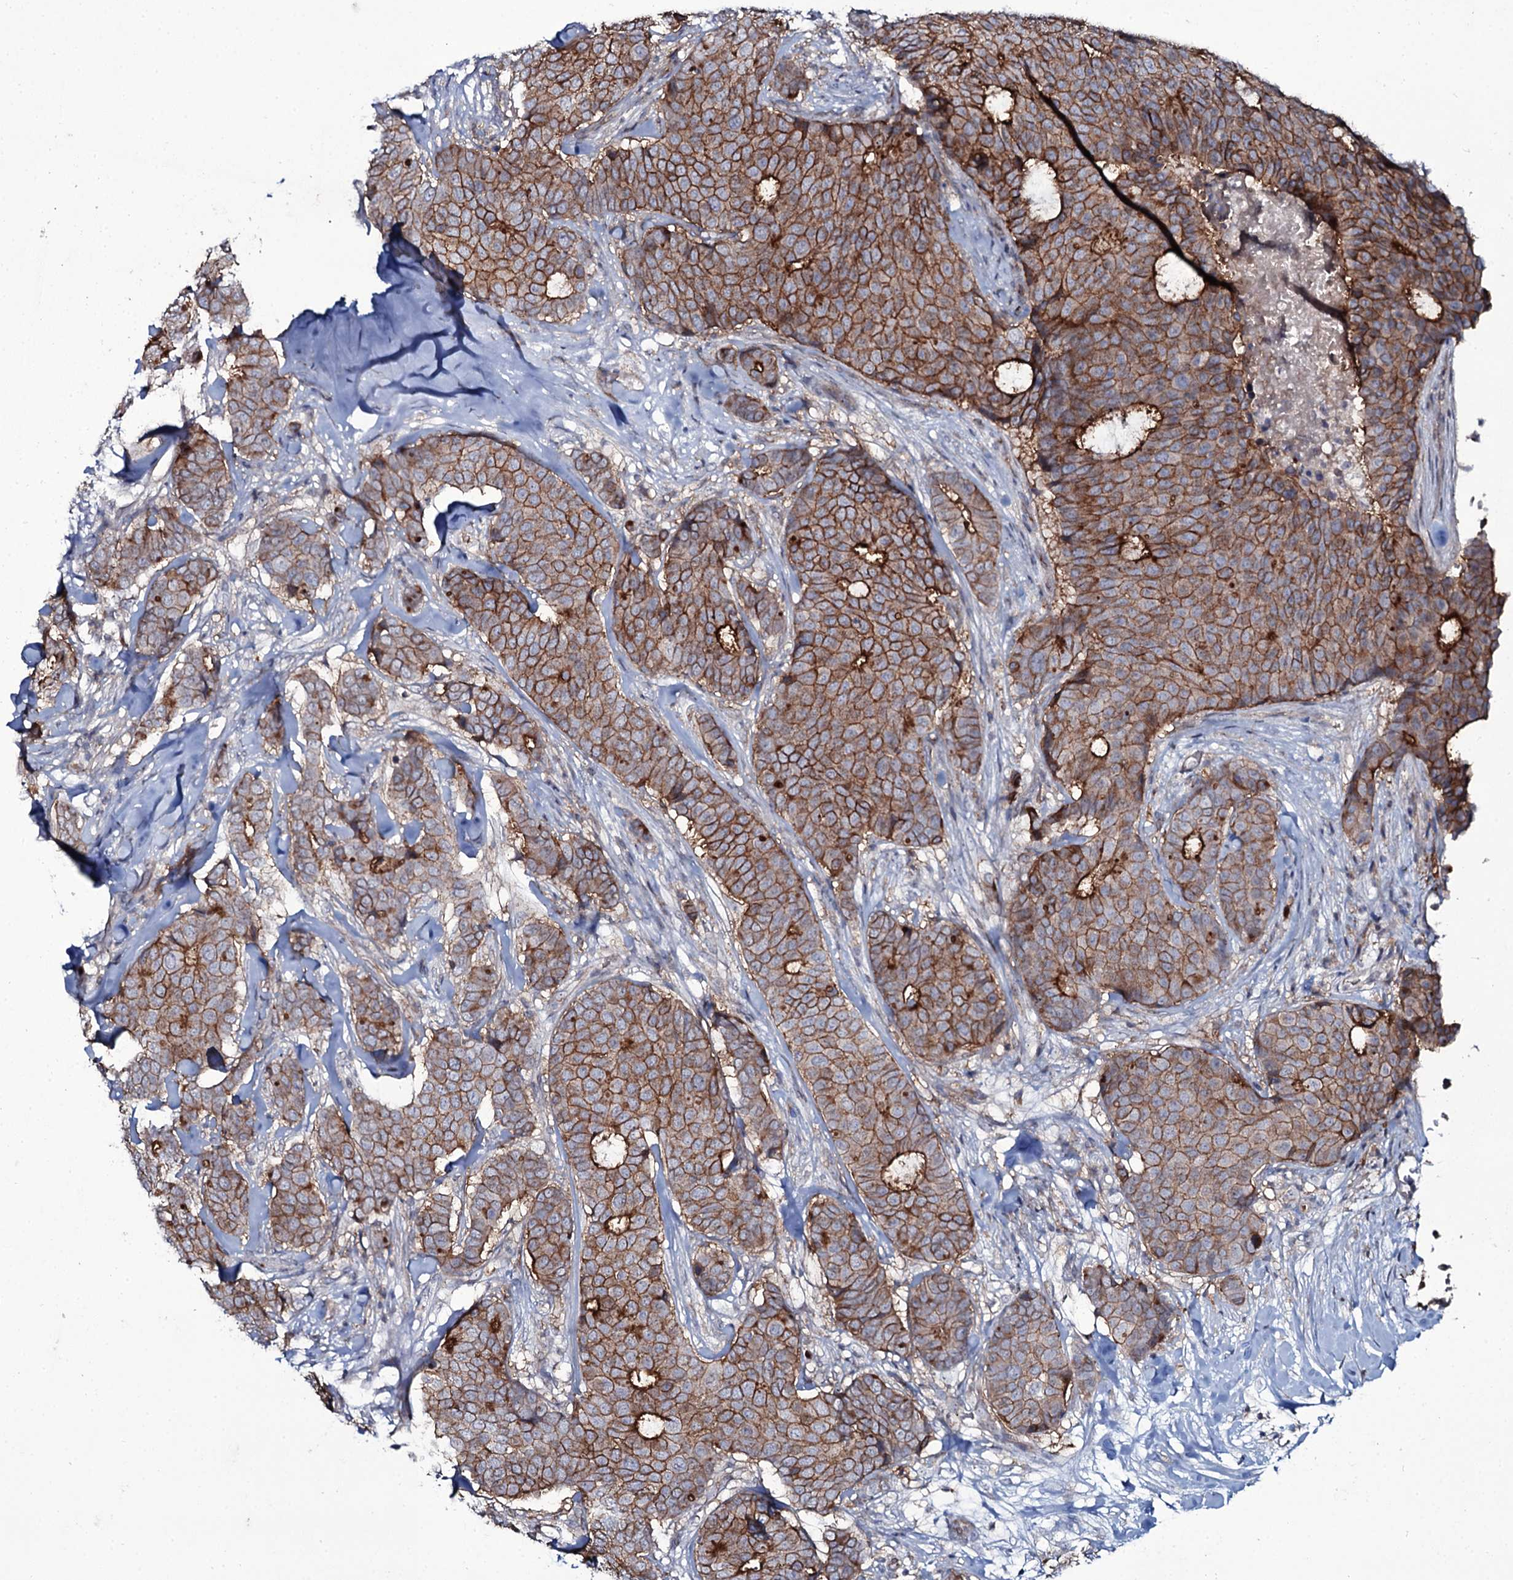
{"staining": {"intensity": "strong", "quantity": ">75%", "location": "cytoplasmic/membranous"}, "tissue": "breast cancer", "cell_type": "Tumor cells", "image_type": "cancer", "snomed": [{"axis": "morphology", "description": "Duct carcinoma"}, {"axis": "topography", "description": "Breast"}], "caption": "A high-resolution micrograph shows IHC staining of invasive ductal carcinoma (breast), which demonstrates strong cytoplasmic/membranous staining in about >75% of tumor cells.", "gene": "SNAP23", "patient": {"sex": "female", "age": 75}}